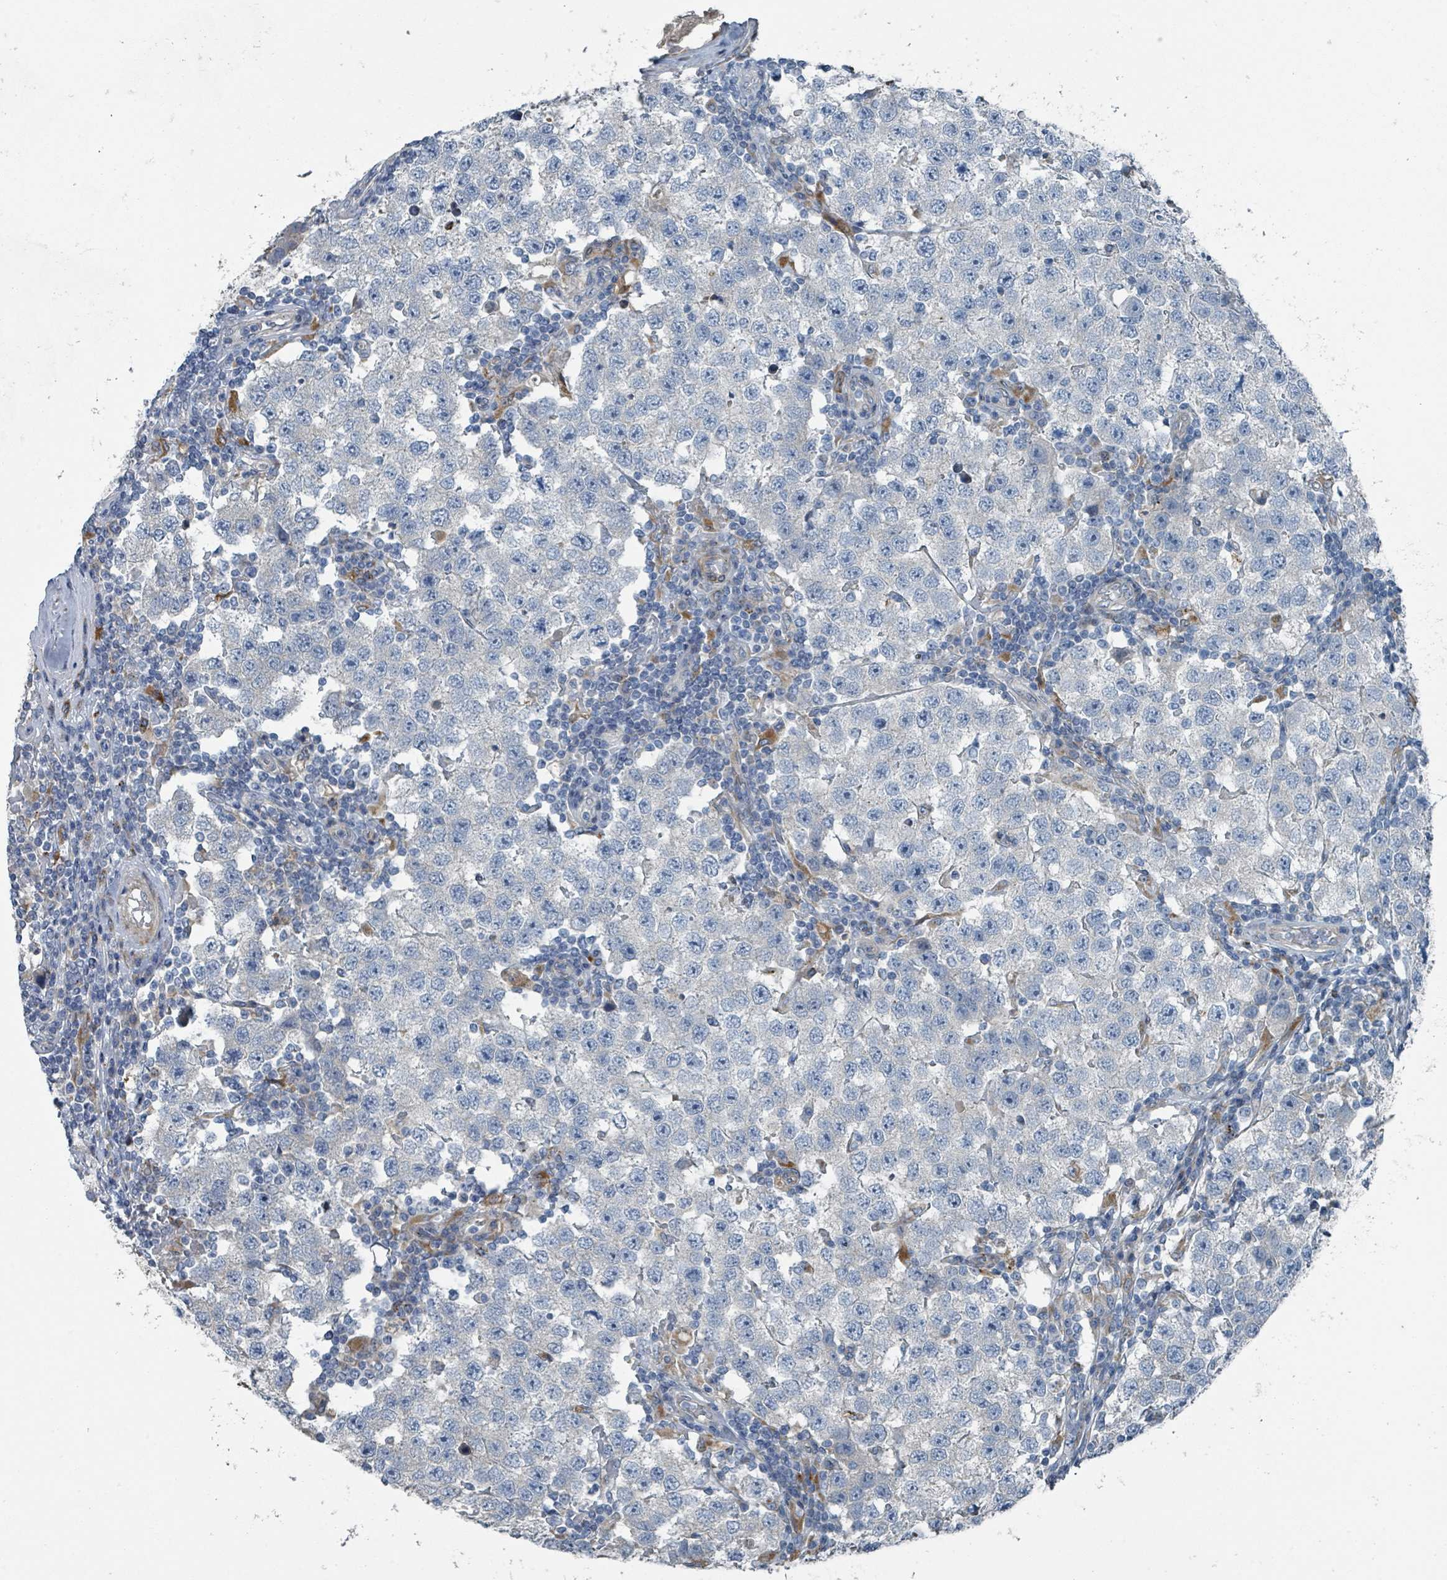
{"staining": {"intensity": "negative", "quantity": "none", "location": "none"}, "tissue": "testis cancer", "cell_type": "Tumor cells", "image_type": "cancer", "snomed": [{"axis": "morphology", "description": "Seminoma, NOS"}, {"axis": "topography", "description": "Testis"}], "caption": "The histopathology image reveals no staining of tumor cells in testis seminoma.", "gene": "DIPK2A", "patient": {"sex": "male", "age": 34}}